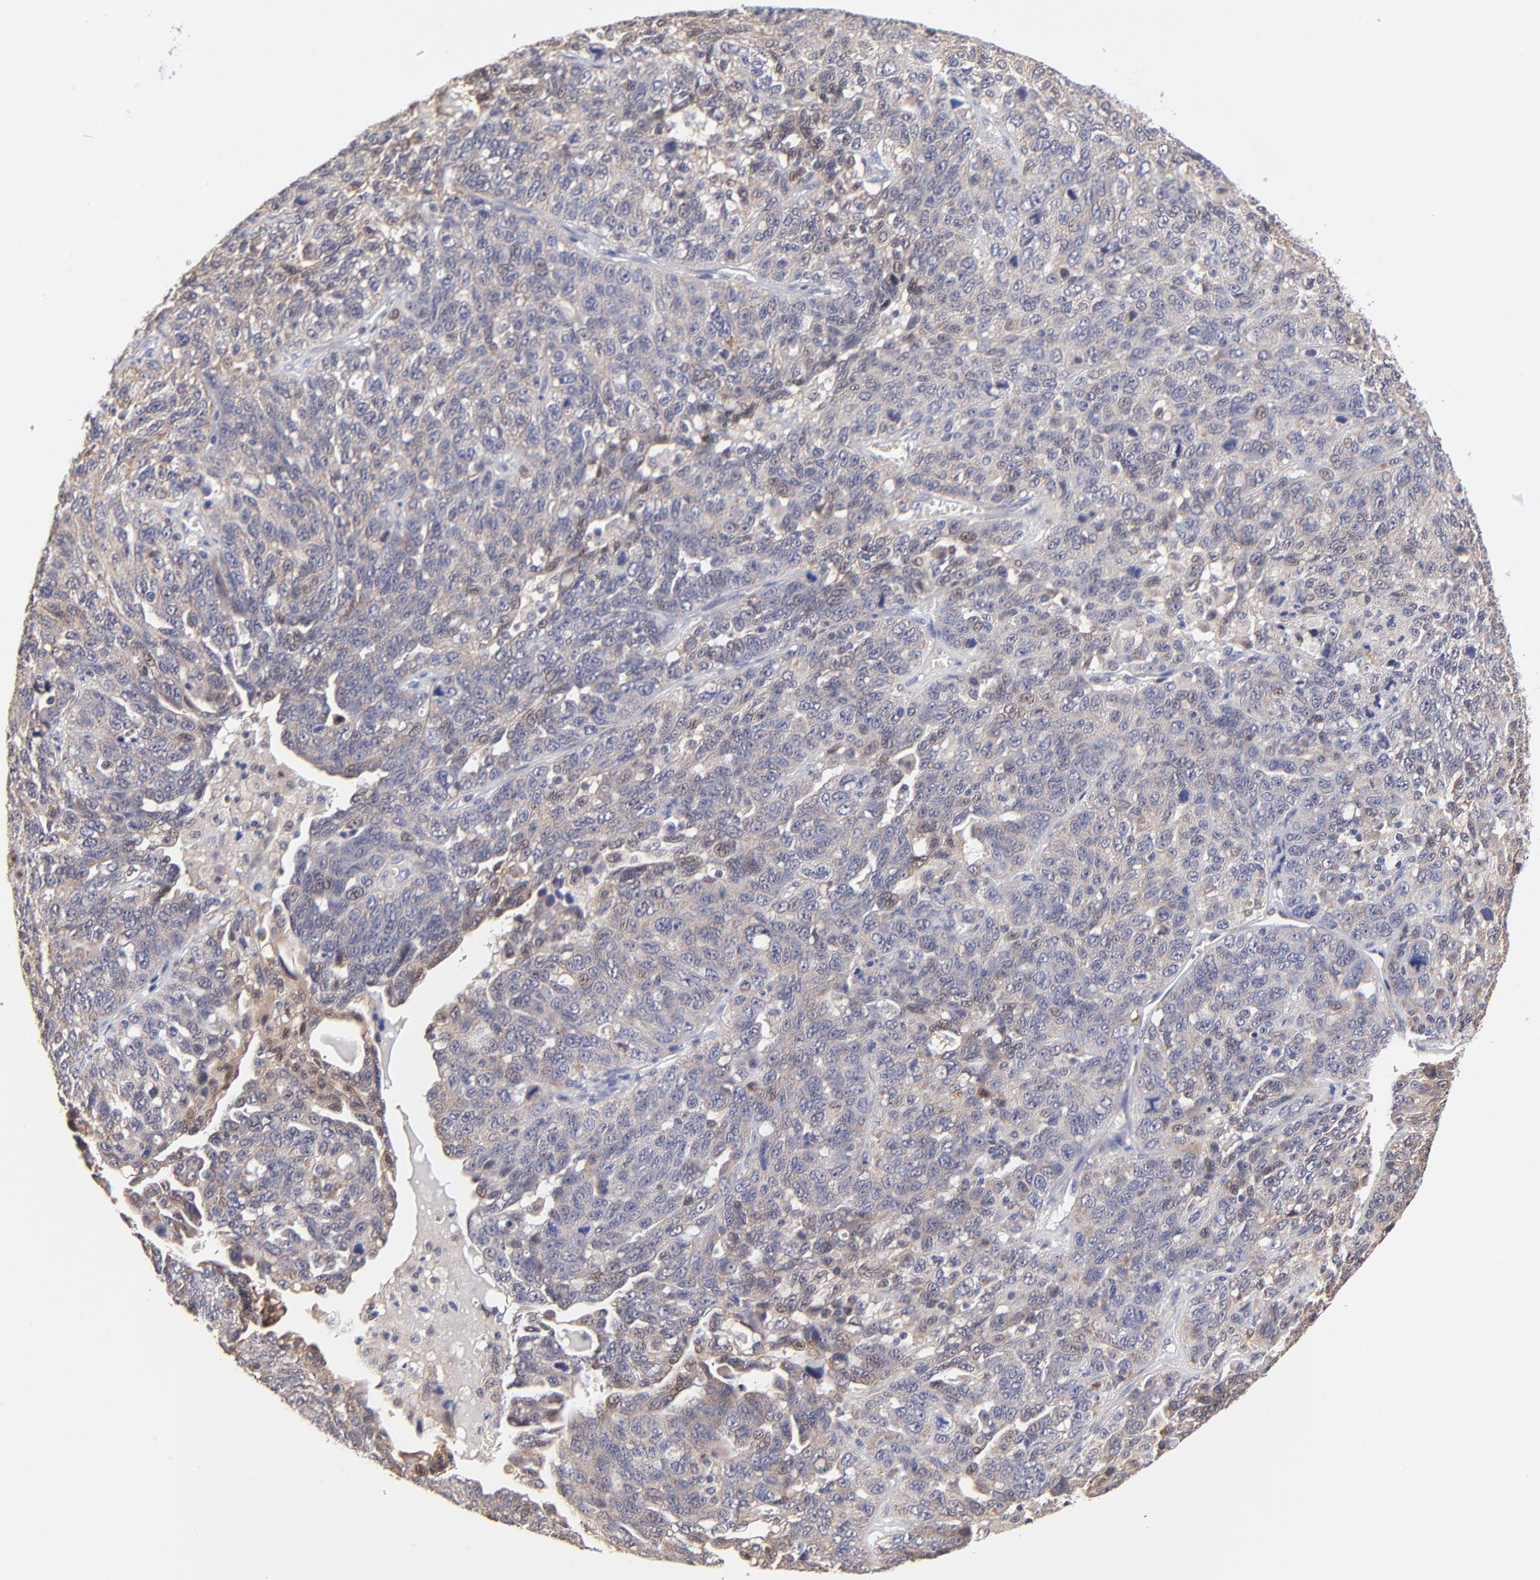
{"staining": {"intensity": "moderate", "quantity": "25%-75%", "location": "cytoplasmic/membranous"}, "tissue": "ovarian cancer", "cell_type": "Tumor cells", "image_type": "cancer", "snomed": [{"axis": "morphology", "description": "Cystadenocarcinoma, serous, NOS"}, {"axis": "topography", "description": "Ovary"}], "caption": "Ovarian cancer (serous cystadenocarcinoma) stained for a protein shows moderate cytoplasmic/membranous positivity in tumor cells.", "gene": "FBXL12", "patient": {"sex": "female", "age": 71}}